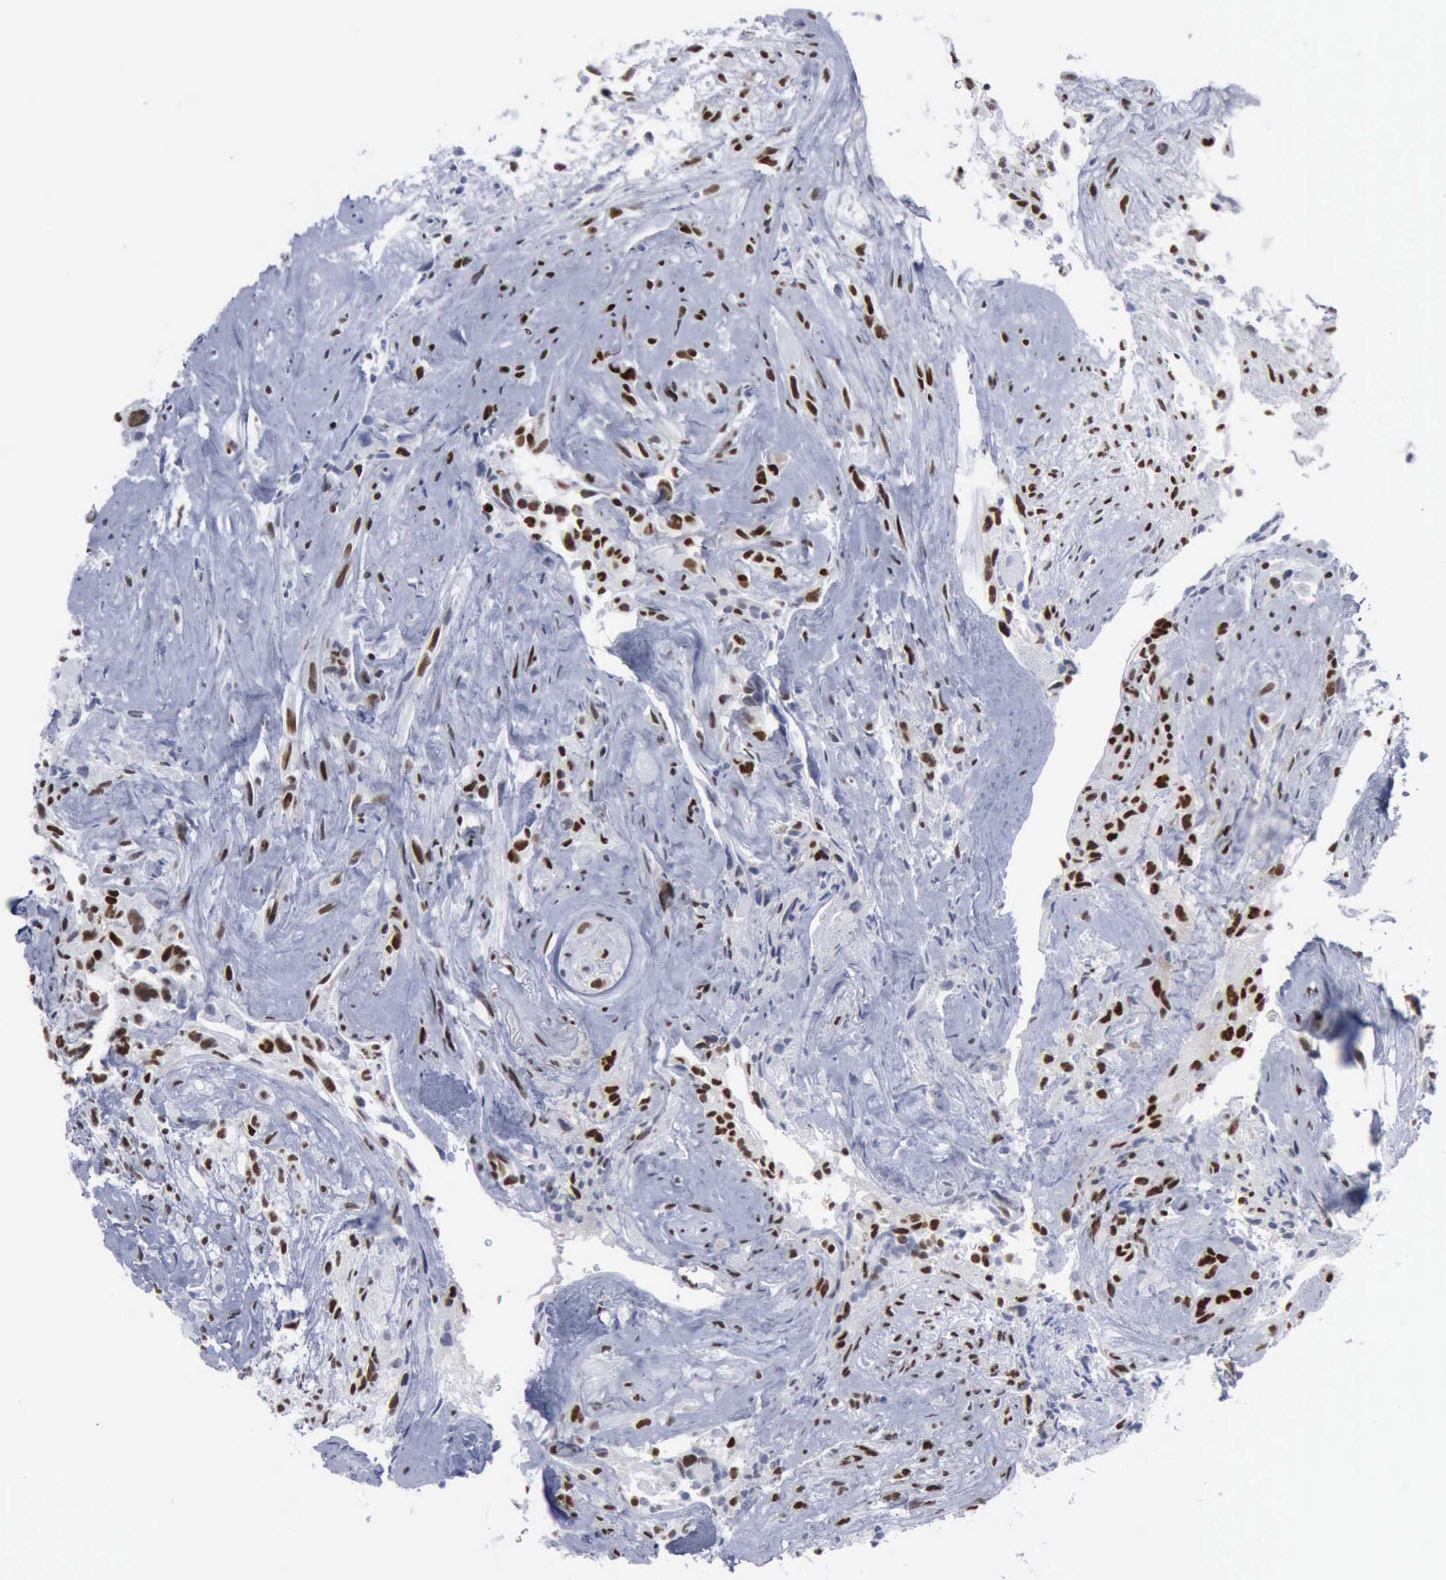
{"staining": {"intensity": "strong", "quantity": ">75%", "location": "nuclear"}, "tissue": "glioma", "cell_type": "Tumor cells", "image_type": "cancer", "snomed": [{"axis": "morphology", "description": "Glioma, malignant, High grade"}, {"axis": "topography", "description": "Brain"}], "caption": "This photomicrograph displays immunohistochemistry (IHC) staining of glioma, with high strong nuclear expression in approximately >75% of tumor cells.", "gene": "XPA", "patient": {"sex": "male", "age": 48}}